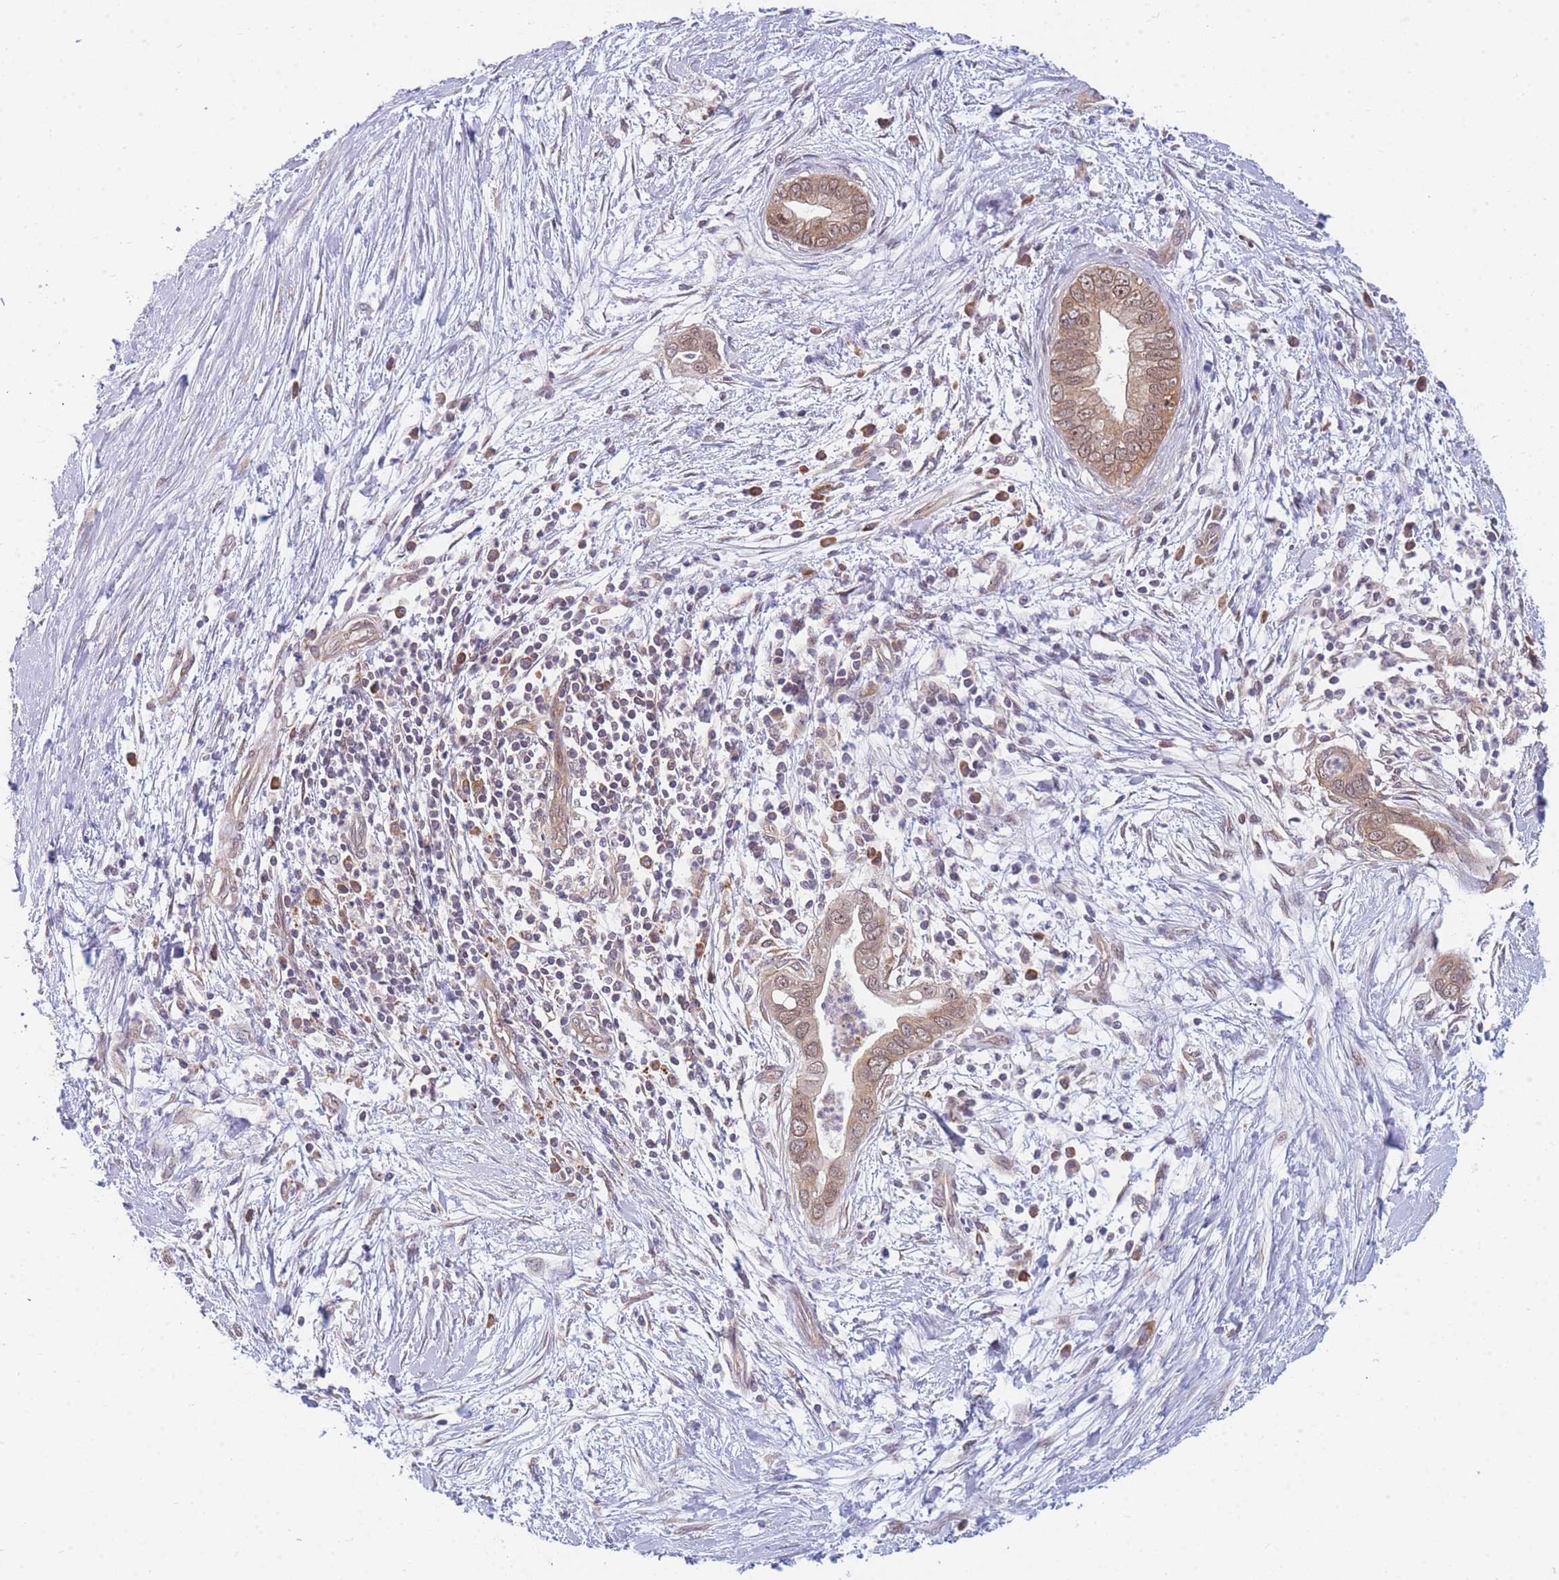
{"staining": {"intensity": "moderate", "quantity": ">75%", "location": "cytoplasmic/membranous"}, "tissue": "pancreatic cancer", "cell_type": "Tumor cells", "image_type": "cancer", "snomed": [{"axis": "morphology", "description": "Adenocarcinoma, NOS"}, {"axis": "topography", "description": "Pancreas"}], "caption": "Protein expression analysis of human pancreatic cancer reveals moderate cytoplasmic/membranous staining in approximately >75% of tumor cells.", "gene": "MRPL23", "patient": {"sex": "male", "age": 75}}